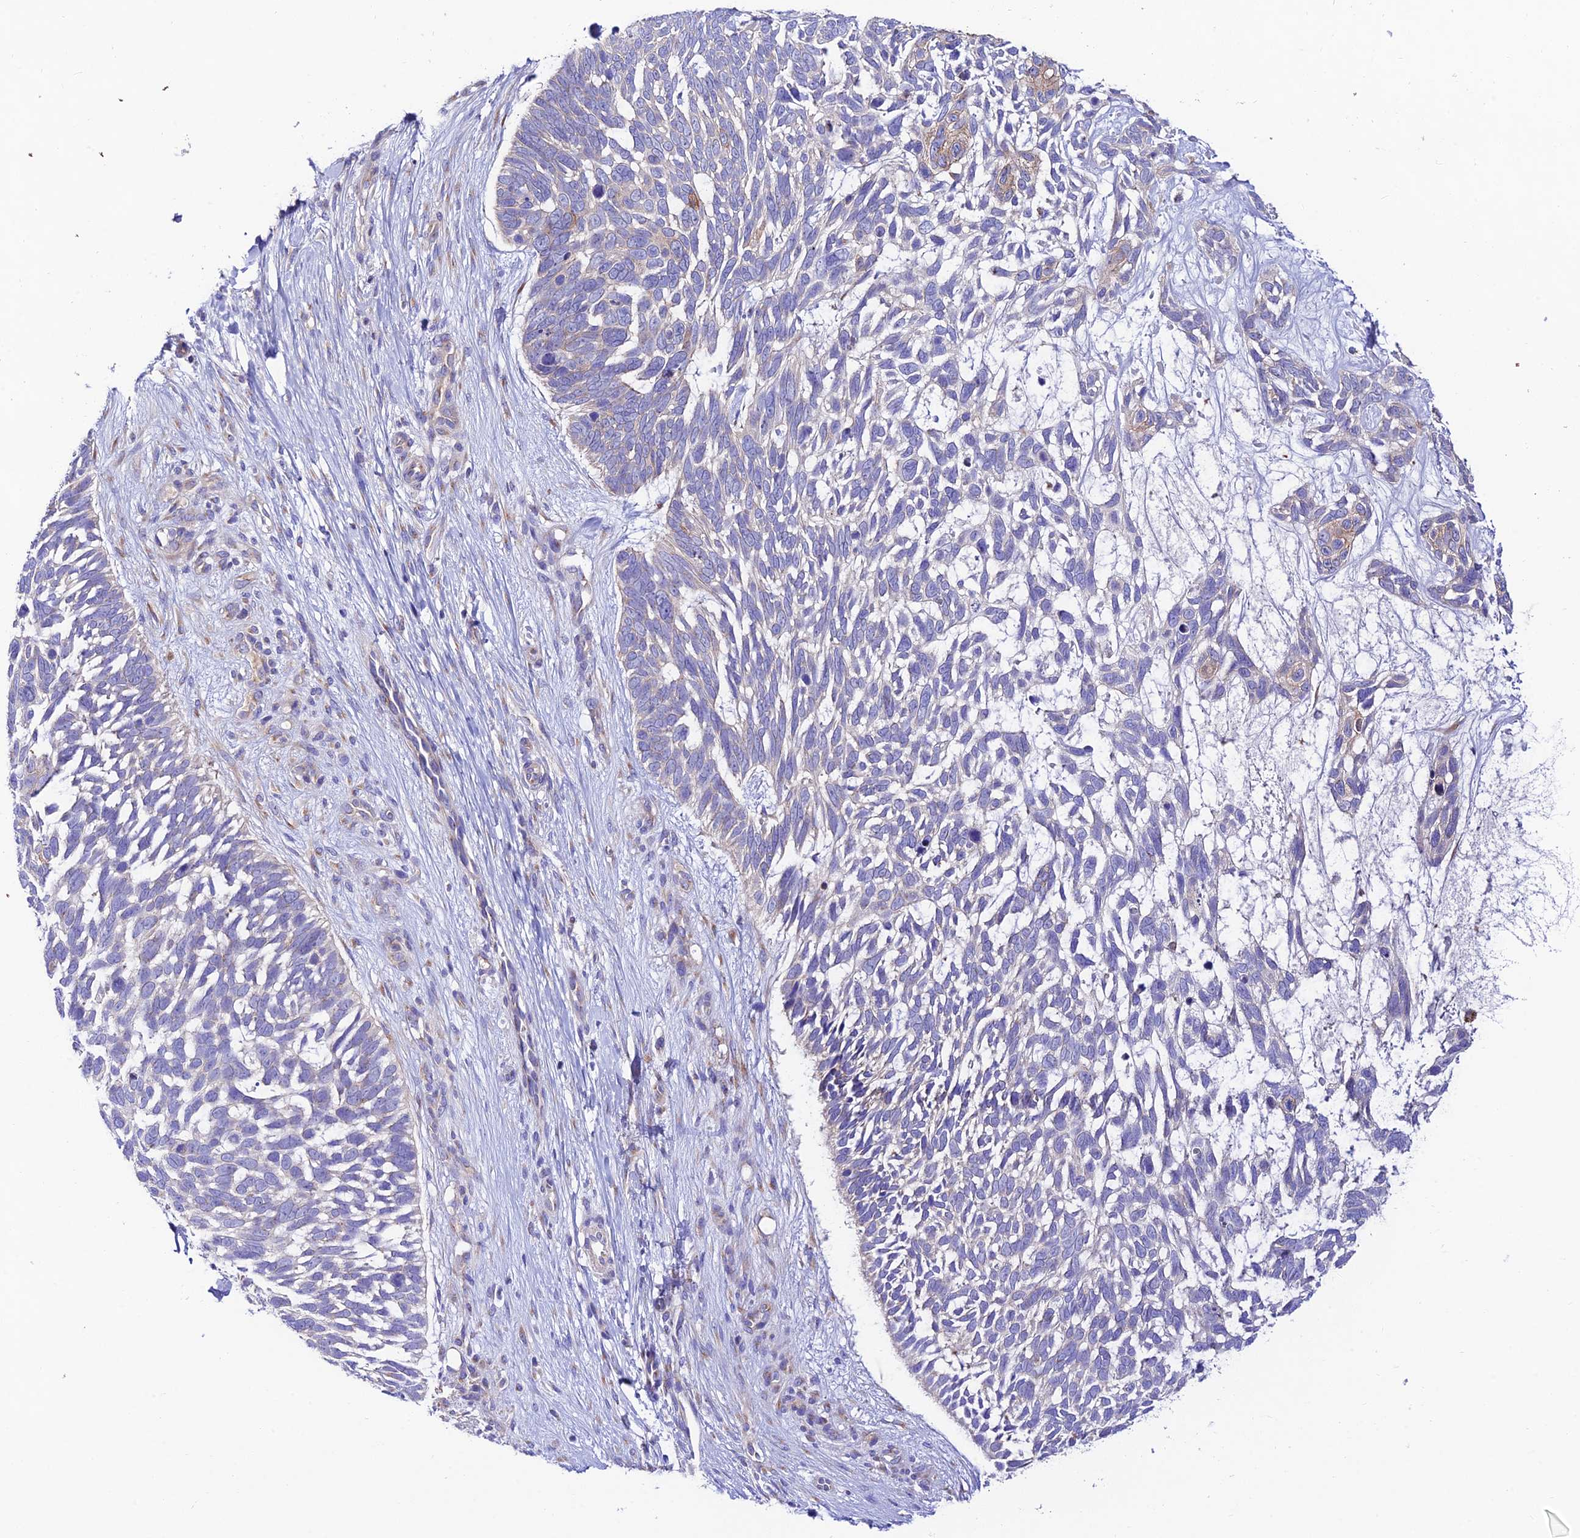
{"staining": {"intensity": "negative", "quantity": "none", "location": "none"}, "tissue": "skin cancer", "cell_type": "Tumor cells", "image_type": "cancer", "snomed": [{"axis": "morphology", "description": "Basal cell carcinoma"}, {"axis": "topography", "description": "Skin"}], "caption": "There is no significant staining in tumor cells of basal cell carcinoma (skin).", "gene": "LACTB2", "patient": {"sex": "male", "age": 88}}